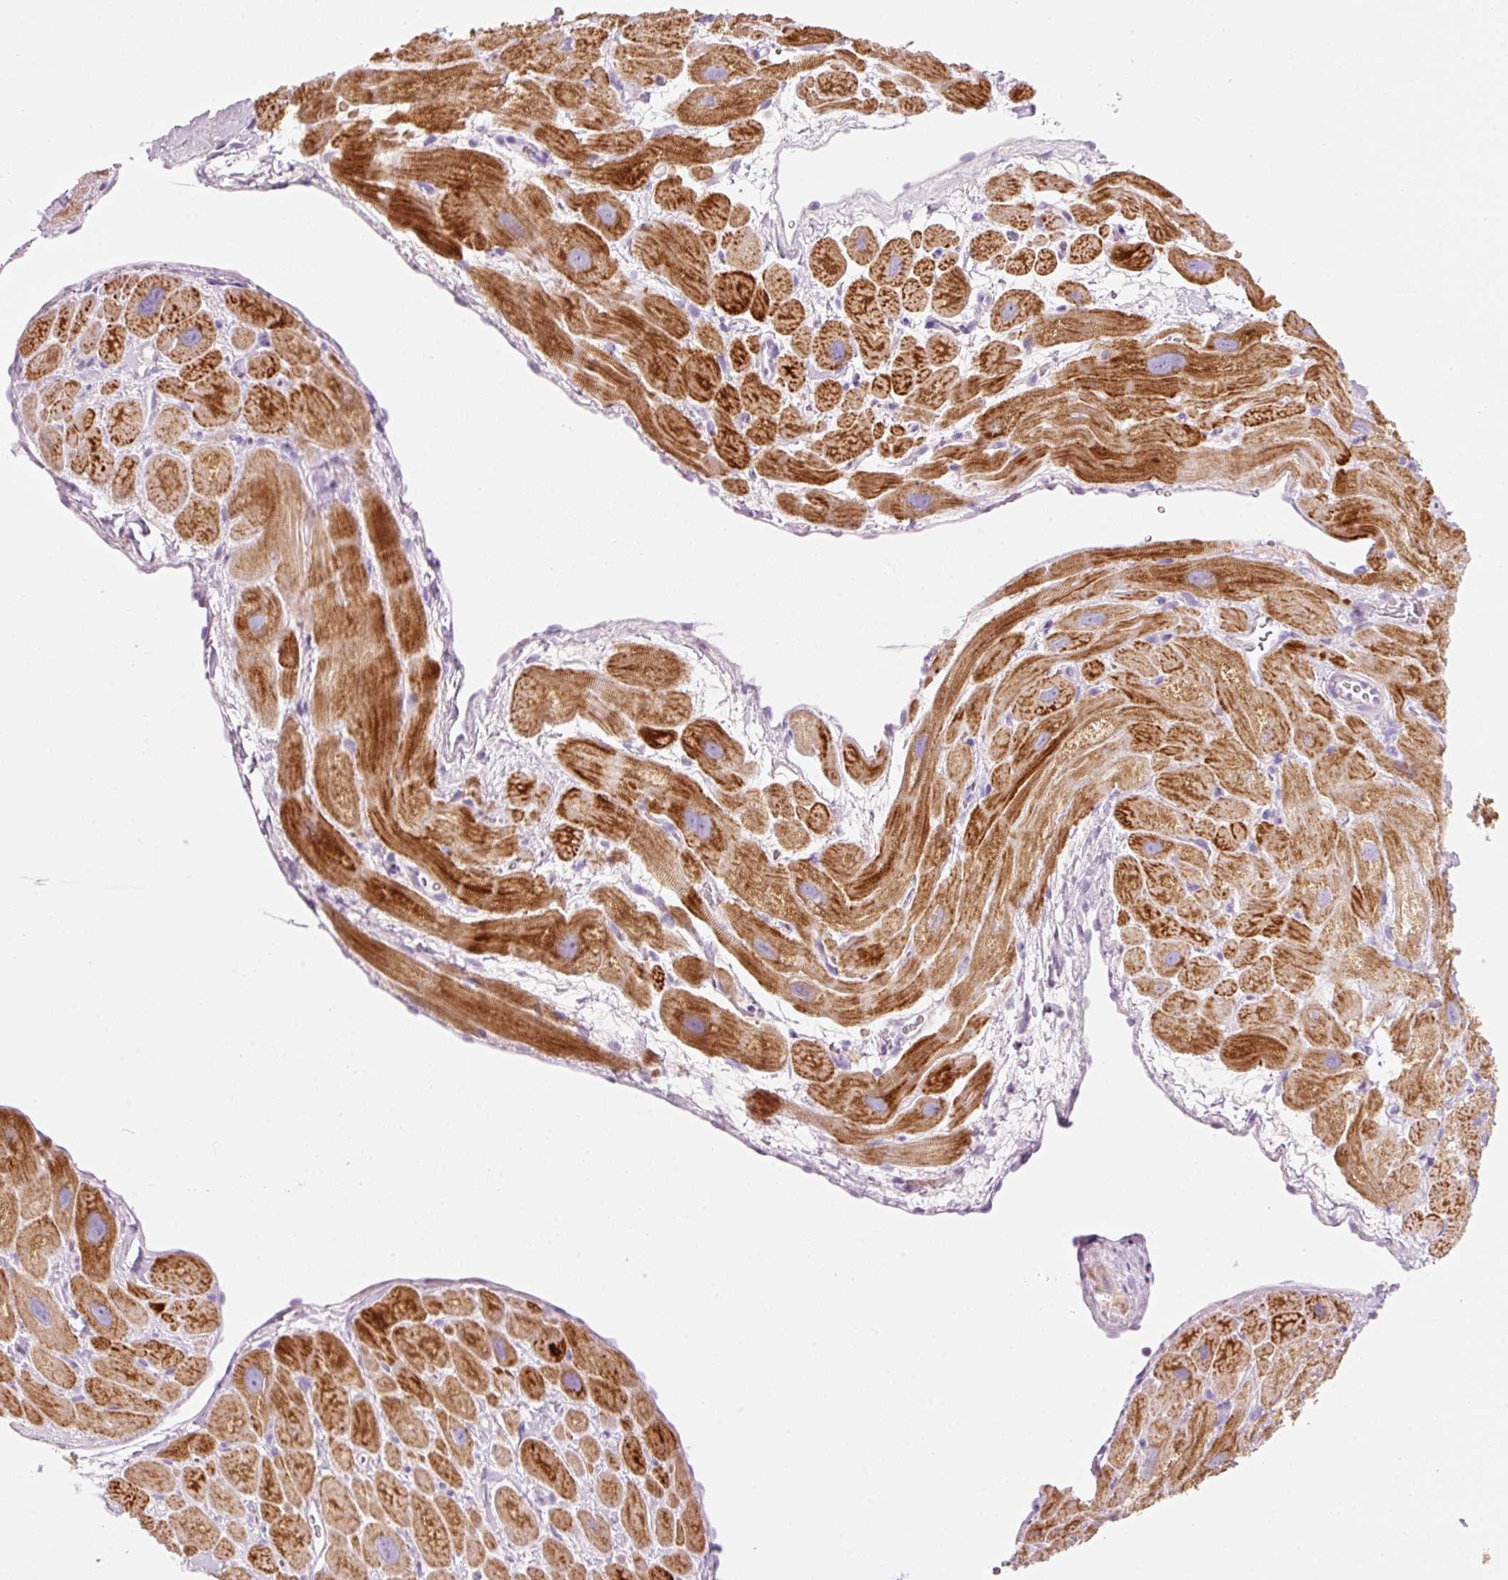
{"staining": {"intensity": "strong", "quantity": "25%-75%", "location": "cytoplasmic/membranous"}, "tissue": "heart muscle", "cell_type": "Cardiomyocytes", "image_type": "normal", "snomed": [{"axis": "morphology", "description": "Normal tissue, NOS"}, {"axis": "topography", "description": "Heart"}], "caption": "Heart muscle stained with DAB (3,3'-diaminobenzidine) IHC exhibits high levels of strong cytoplasmic/membranous staining in approximately 25%-75% of cardiomyocytes.", "gene": "CARD16", "patient": {"sex": "male", "age": 49}}